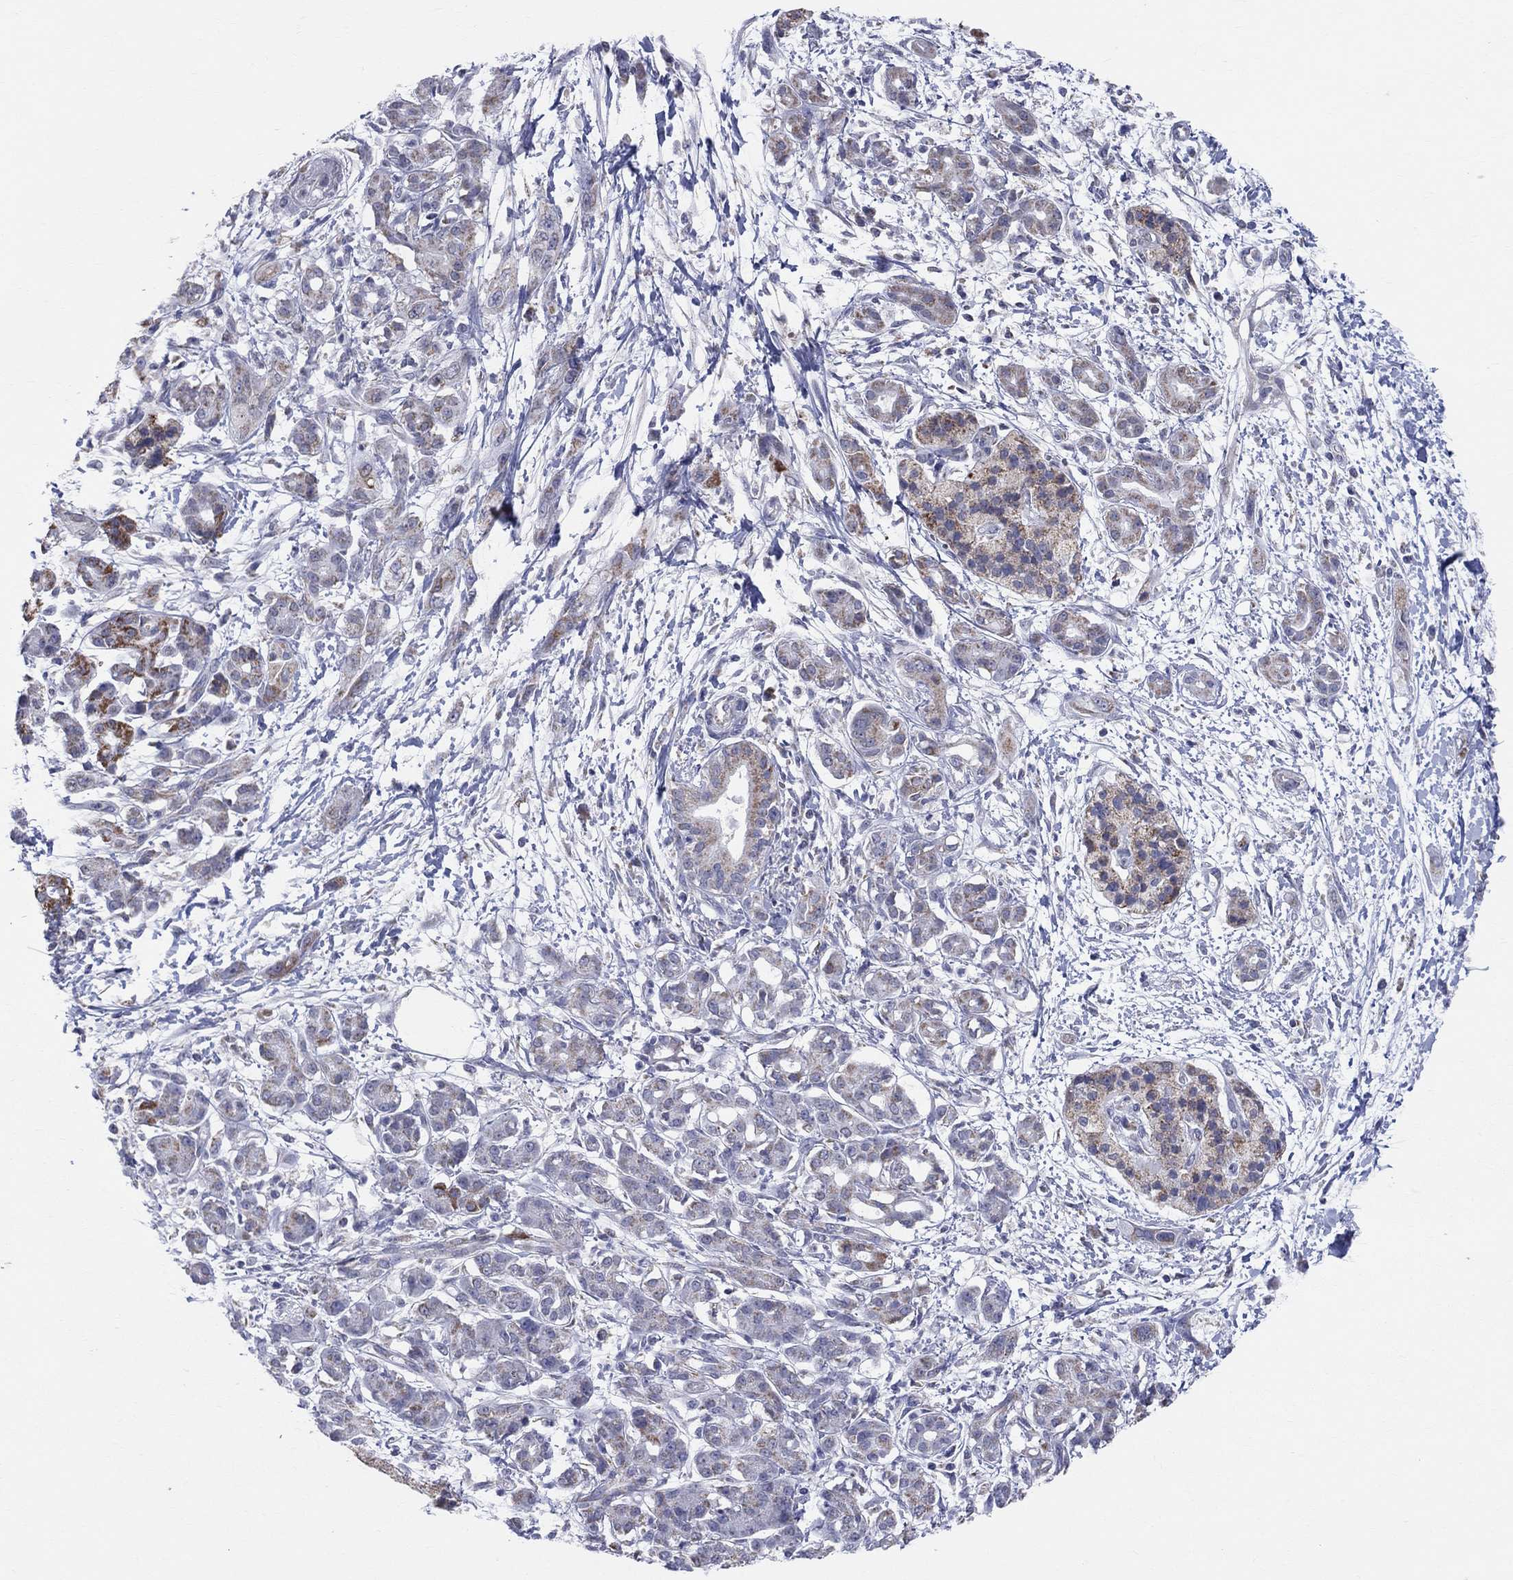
{"staining": {"intensity": "strong", "quantity": "<25%", "location": "cytoplasmic/membranous"}, "tissue": "pancreatic cancer", "cell_type": "Tumor cells", "image_type": "cancer", "snomed": [{"axis": "morphology", "description": "Adenocarcinoma, NOS"}, {"axis": "topography", "description": "Pancreas"}], "caption": "Immunohistochemistry (IHC) photomicrograph of neoplastic tissue: human pancreatic cancer (adenocarcinoma) stained using immunohistochemistry reveals medium levels of strong protein expression localized specifically in the cytoplasmic/membranous of tumor cells, appearing as a cytoplasmic/membranous brown color.", "gene": "KISS1R", "patient": {"sex": "male", "age": 72}}